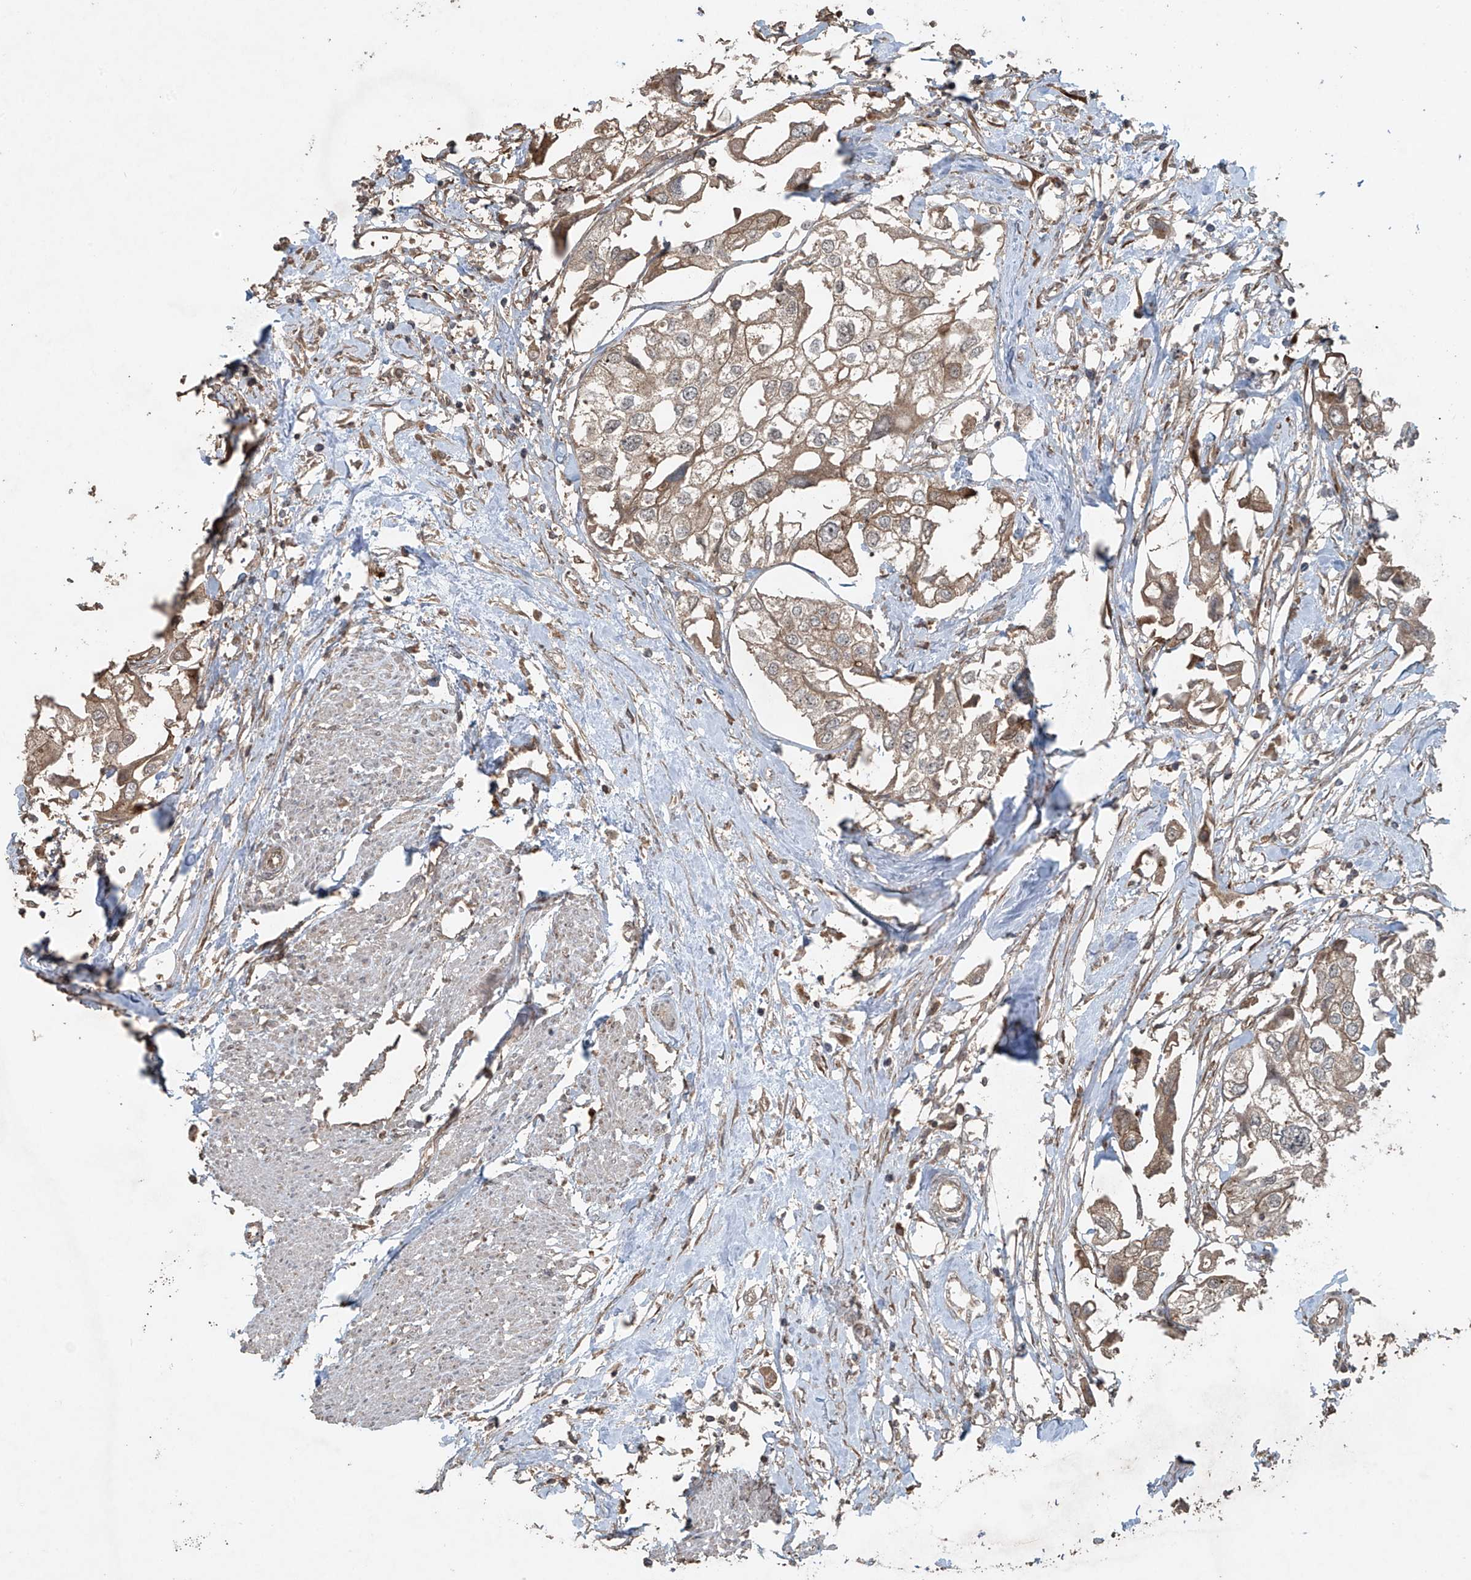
{"staining": {"intensity": "weak", "quantity": ">75%", "location": "cytoplasmic/membranous"}, "tissue": "urothelial cancer", "cell_type": "Tumor cells", "image_type": "cancer", "snomed": [{"axis": "morphology", "description": "Urothelial carcinoma, High grade"}, {"axis": "topography", "description": "Urinary bladder"}], "caption": "Immunohistochemistry (IHC) image of human urothelial cancer stained for a protein (brown), which demonstrates low levels of weak cytoplasmic/membranous expression in approximately >75% of tumor cells.", "gene": "PGPEP1", "patient": {"sex": "male", "age": 64}}